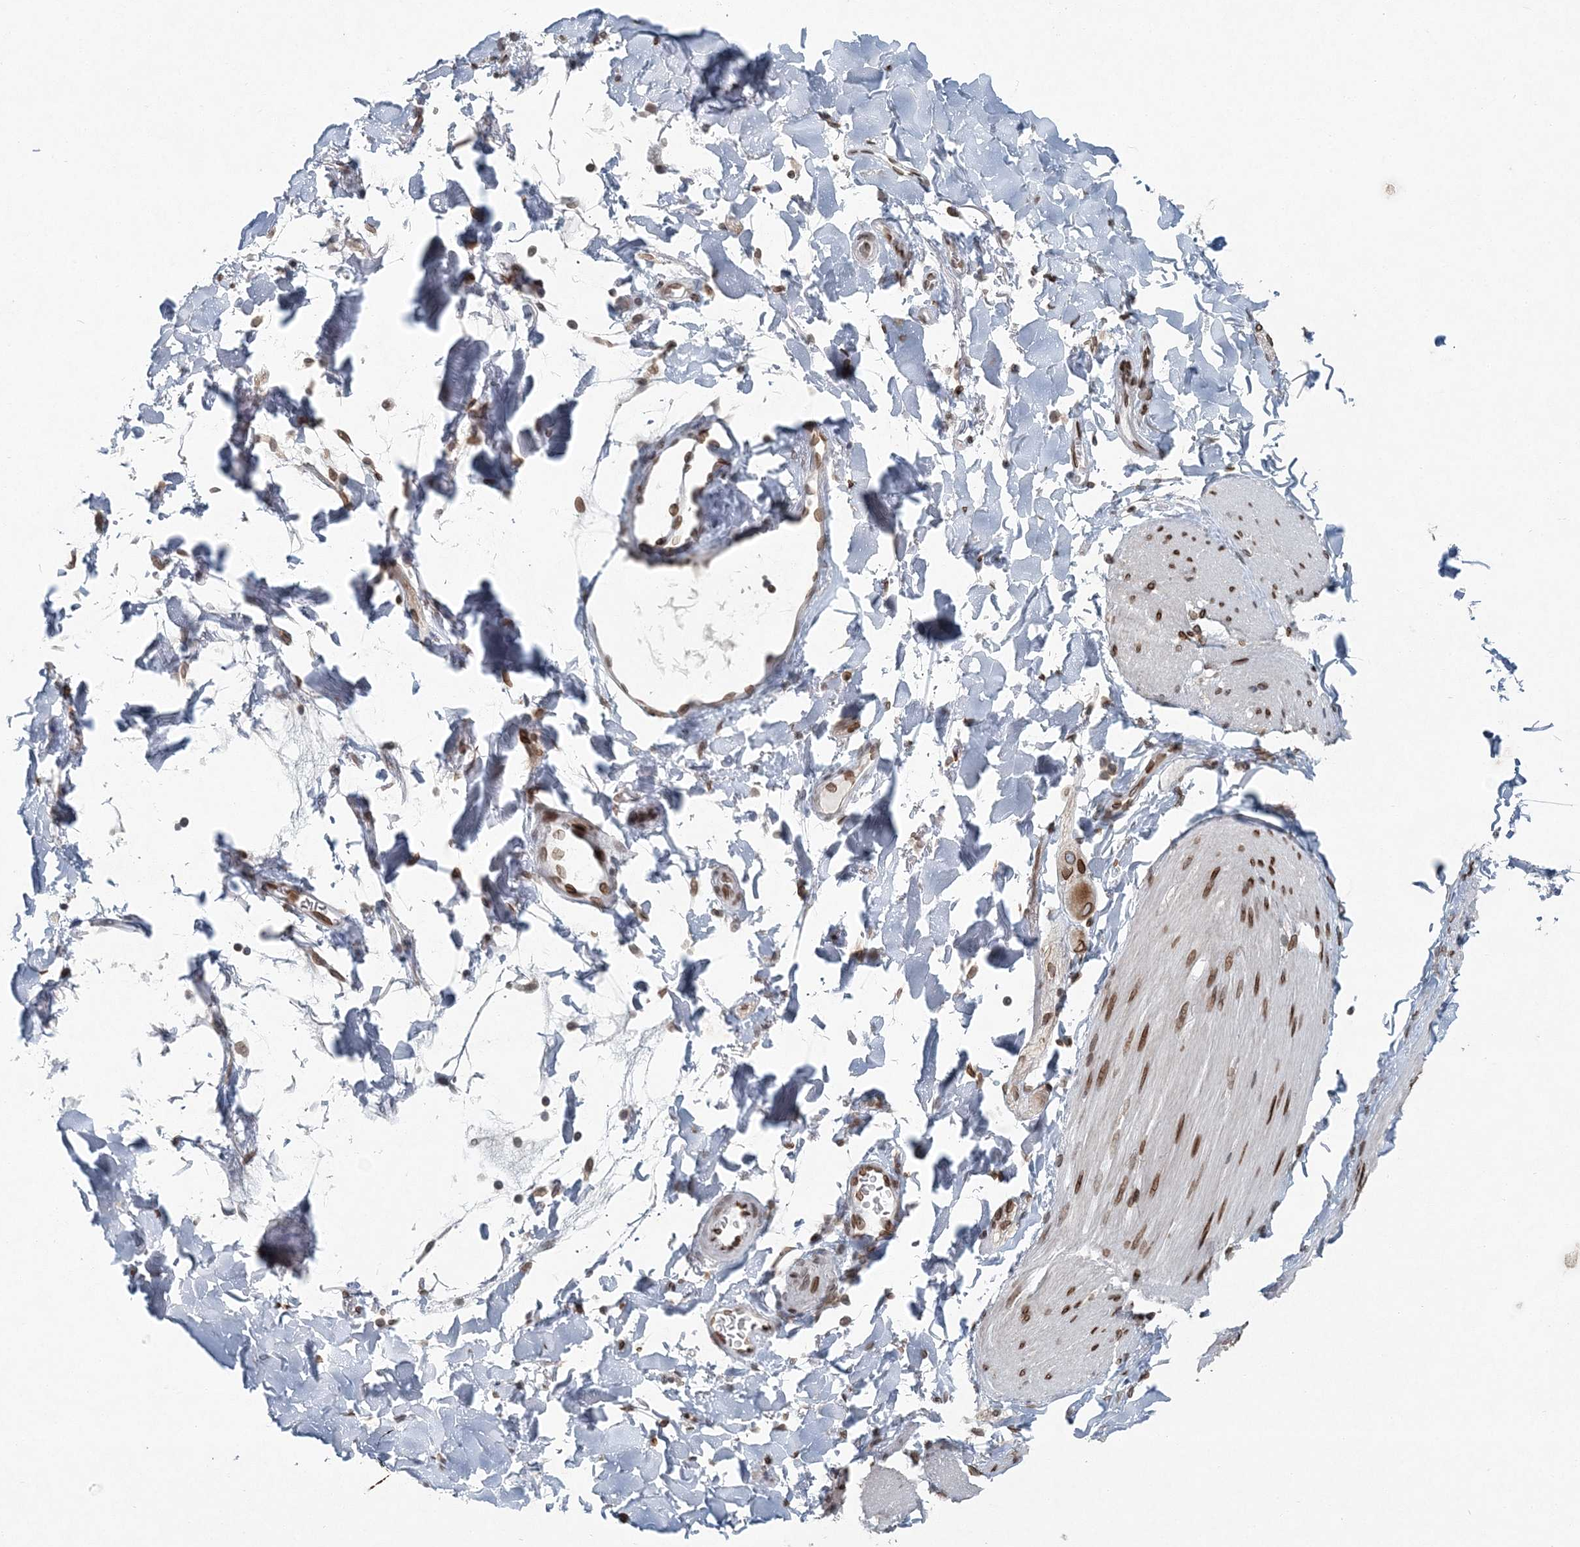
{"staining": {"intensity": "moderate", "quantity": ">75%", "location": "cytoplasmic/membranous,nuclear"}, "tissue": "smooth muscle", "cell_type": "Smooth muscle cells", "image_type": "normal", "snomed": [{"axis": "morphology", "description": "Normal tissue, NOS"}, {"axis": "topography", "description": "Smooth muscle"}, {"axis": "topography", "description": "Small intestine"}], "caption": "Normal smooth muscle displays moderate cytoplasmic/membranous,nuclear staining in approximately >75% of smooth muscle cells.", "gene": "GJD4", "patient": {"sex": "female", "age": 84}}